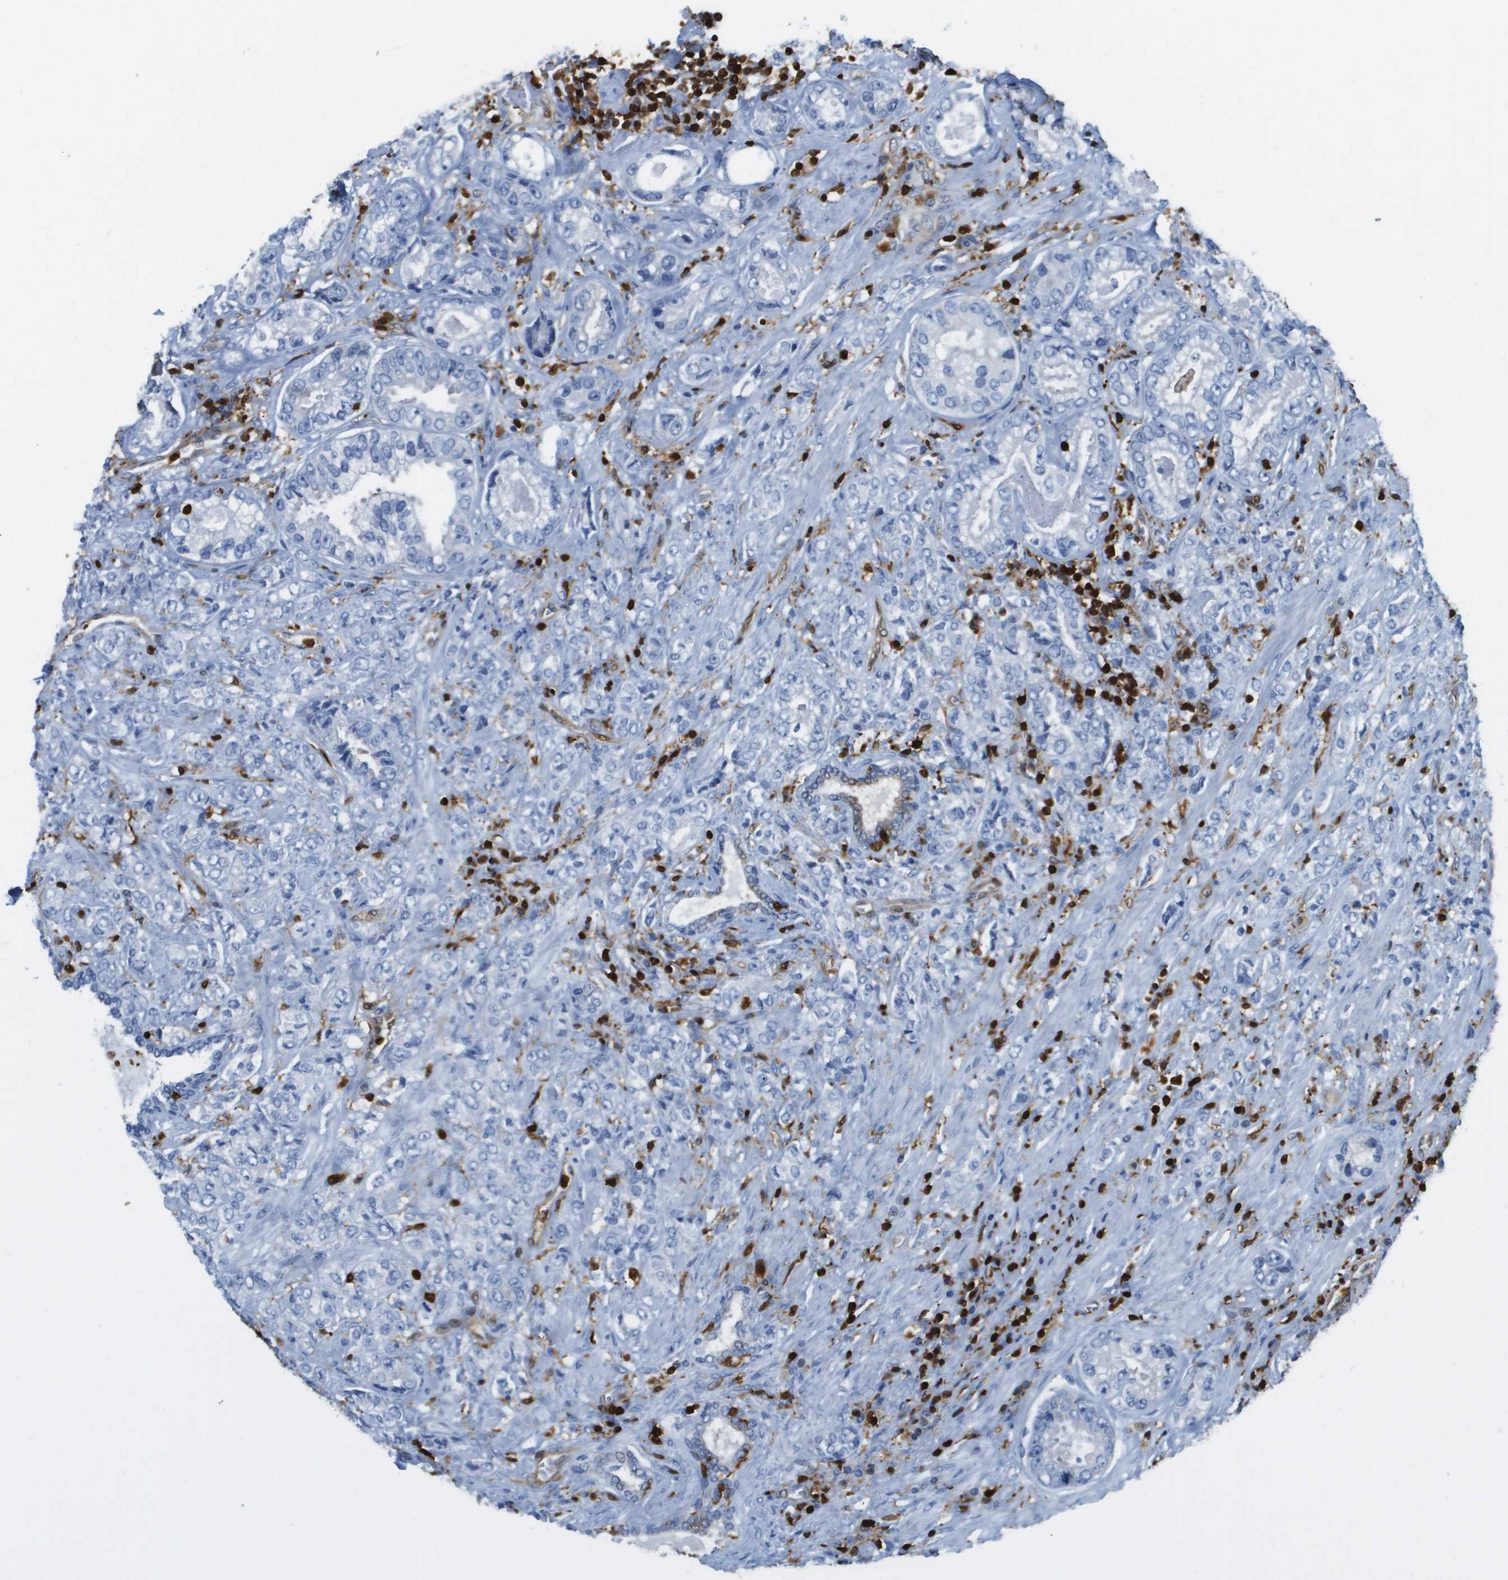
{"staining": {"intensity": "negative", "quantity": "none", "location": "none"}, "tissue": "prostate cancer", "cell_type": "Tumor cells", "image_type": "cancer", "snomed": [{"axis": "morphology", "description": "Adenocarcinoma, High grade"}, {"axis": "topography", "description": "Prostate"}], "caption": "Histopathology image shows no significant protein positivity in tumor cells of prostate cancer (adenocarcinoma (high-grade)). (DAB (3,3'-diaminobenzidine) immunohistochemistry (IHC), high magnification).", "gene": "DOCK5", "patient": {"sex": "male", "age": 61}}